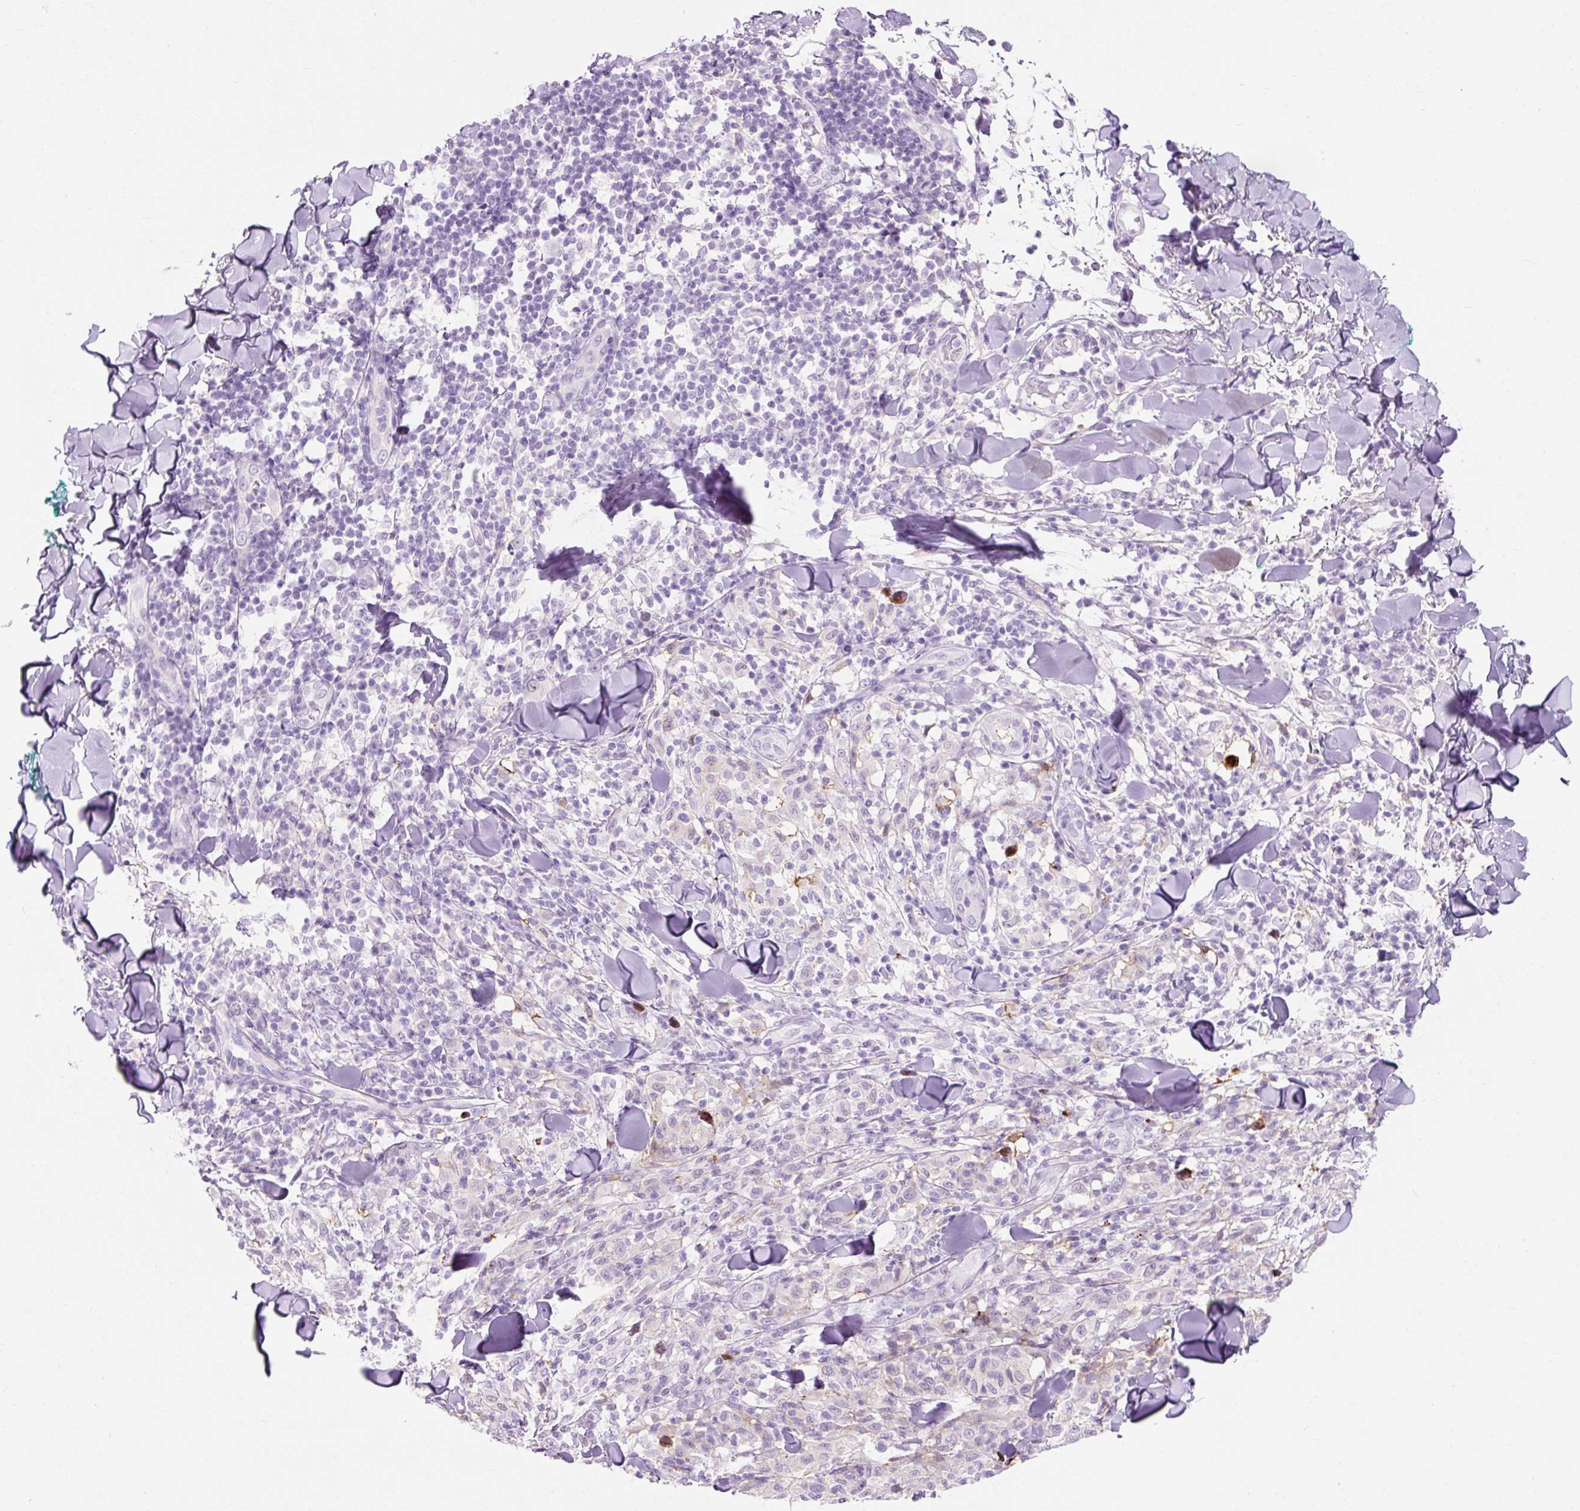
{"staining": {"intensity": "negative", "quantity": "none", "location": "none"}, "tissue": "melanoma", "cell_type": "Tumor cells", "image_type": "cancer", "snomed": [{"axis": "morphology", "description": "Malignant melanoma, NOS"}, {"axis": "topography", "description": "Skin"}], "caption": "An IHC photomicrograph of melanoma is shown. There is no staining in tumor cells of melanoma.", "gene": "CLDN25", "patient": {"sex": "male", "age": 66}}